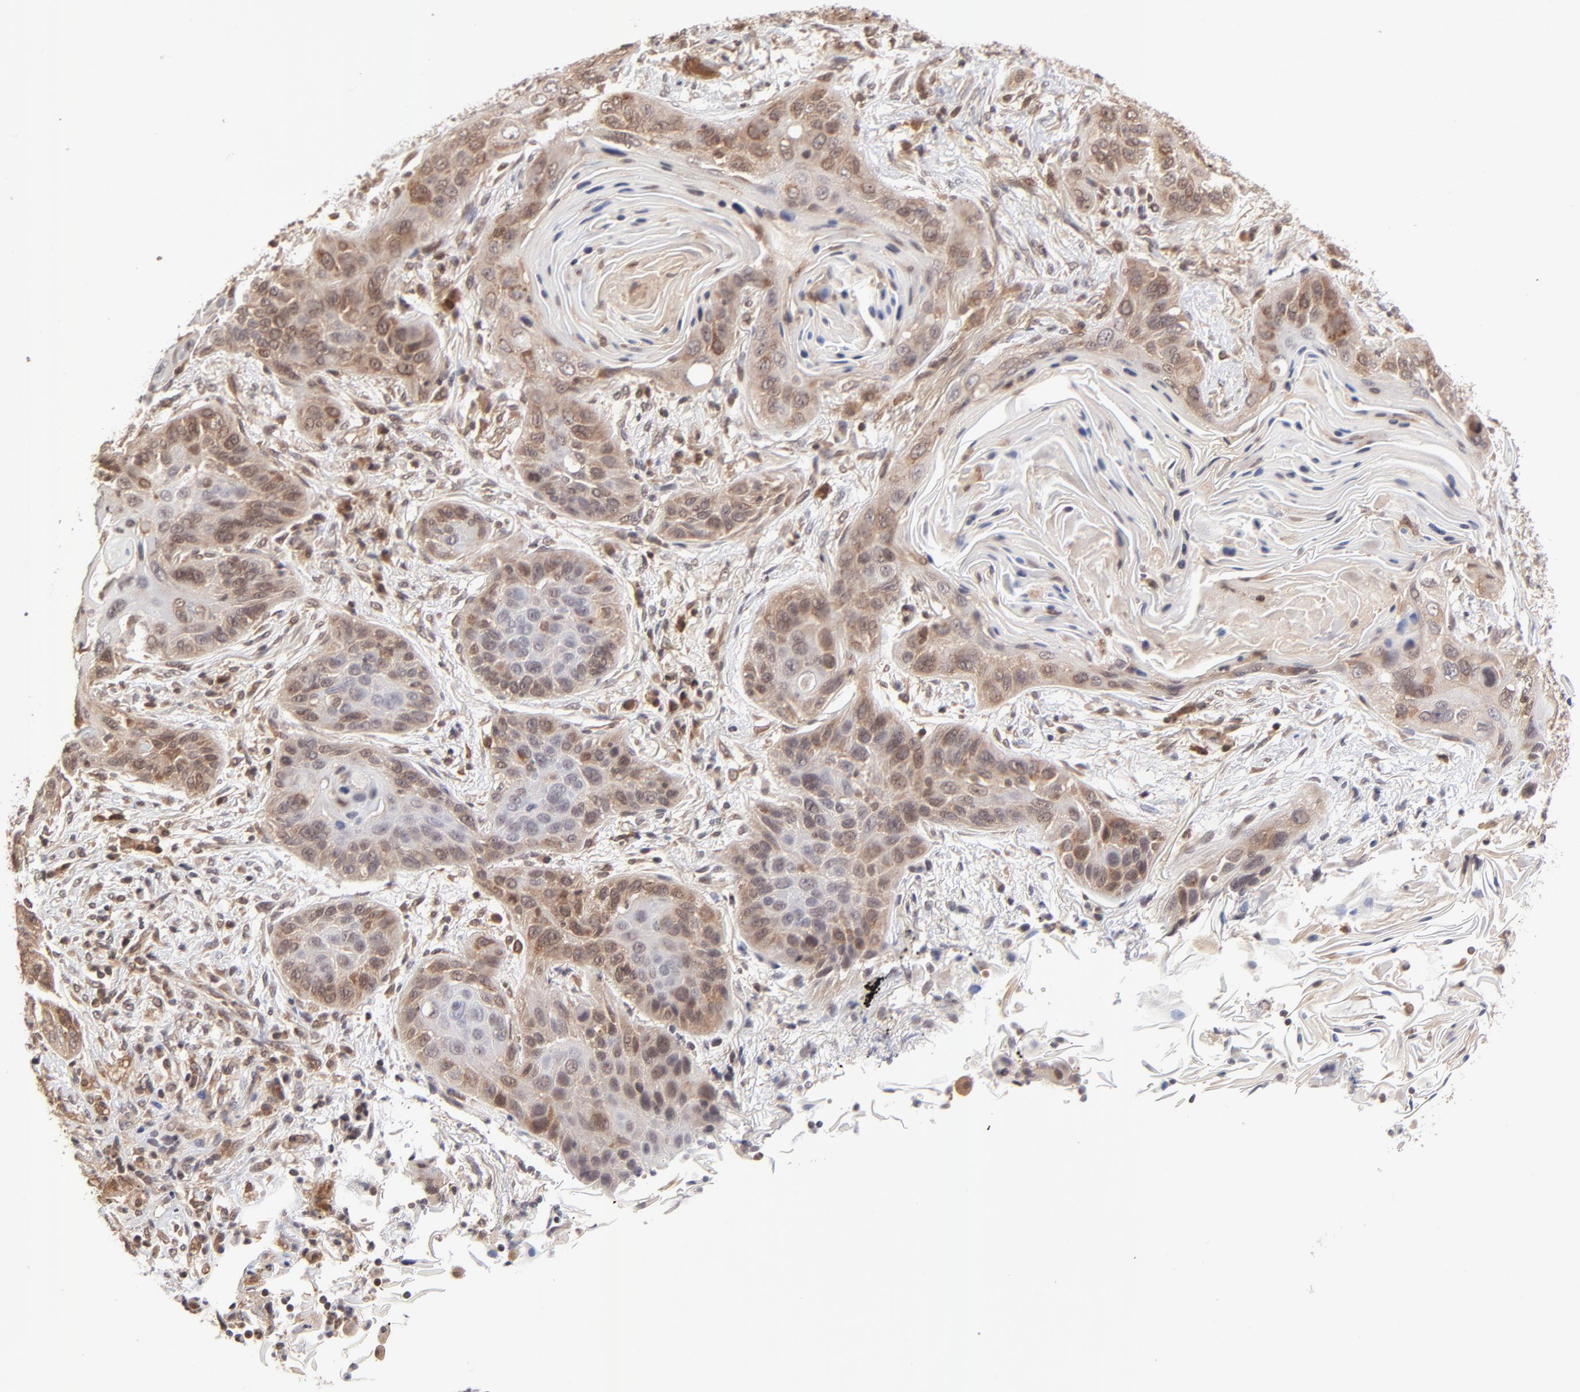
{"staining": {"intensity": "moderate", "quantity": "25%-75%", "location": "cytoplasmic/membranous"}, "tissue": "lung cancer", "cell_type": "Tumor cells", "image_type": "cancer", "snomed": [{"axis": "morphology", "description": "Squamous cell carcinoma, NOS"}, {"axis": "topography", "description": "Lung"}], "caption": "A high-resolution photomicrograph shows immunohistochemistry staining of squamous cell carcinoma (lung), which demonstrates moderate cytoplasmic/membranous expression in approximately 25%-75% of tumor cells.", "gene": "UBE2L6", "patient": {"sex": "female", "age": 67}}